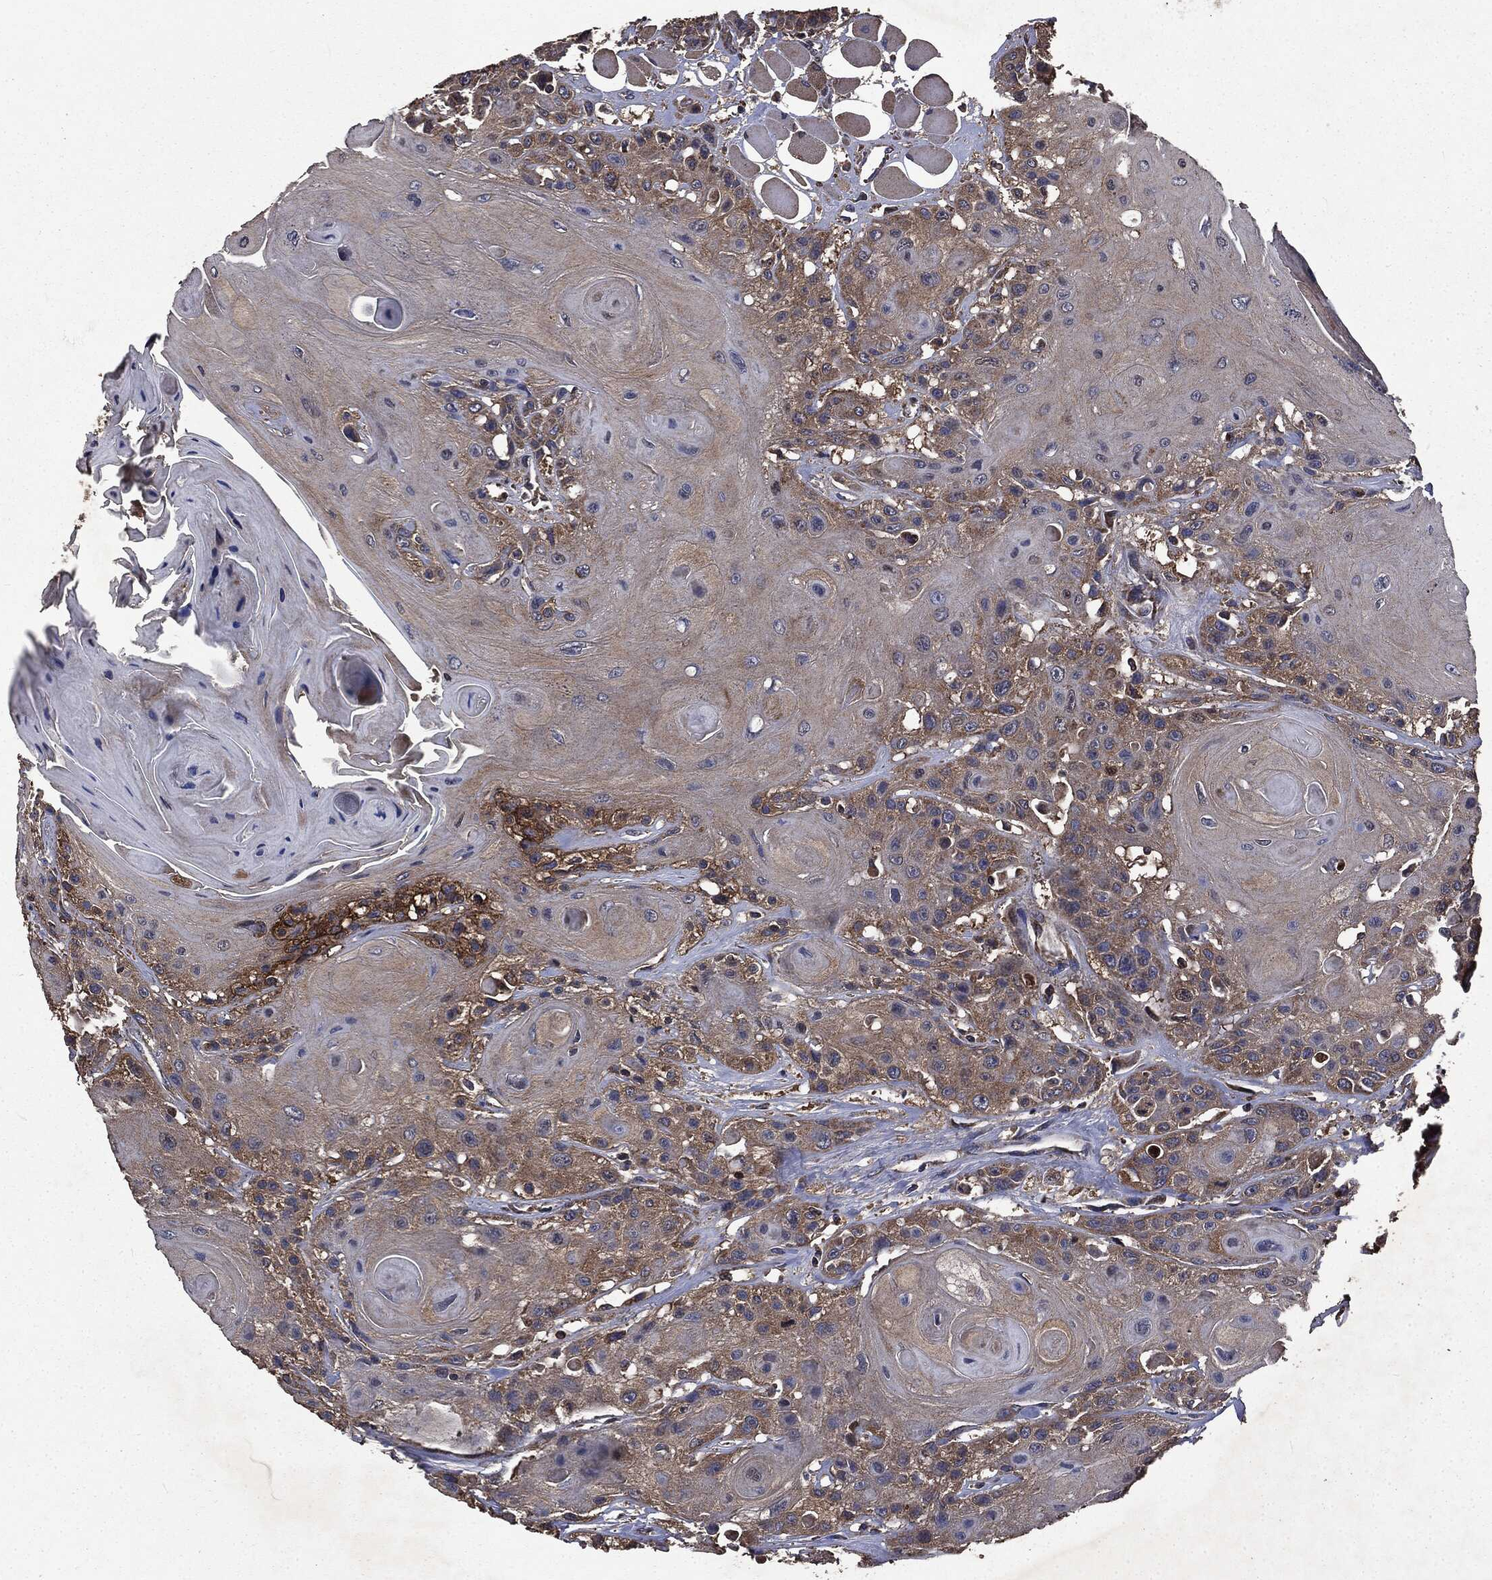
{"staining": {"intensity": "moderate", "quantity": ">75%", "location": "cytoplasmic/membranous"}, "tissue": "head and neck cancer", "cell_type": "Tumor cells", "image_type": "cancer", "snomed": [{"axis": "morphology", "description": "Squamous cell carcinoma, NOS"}, {"axis": "topography", "description": "Head-Neck"}], "caption": "Head and neck squamous cell carcinoma stained with a brown dye demonstrates moderate cytoplasmic/membranous positive expression in about >75% of tumor cells.", "gene": "MAPK6", "patient": {"sex": "female", "age": 59}}